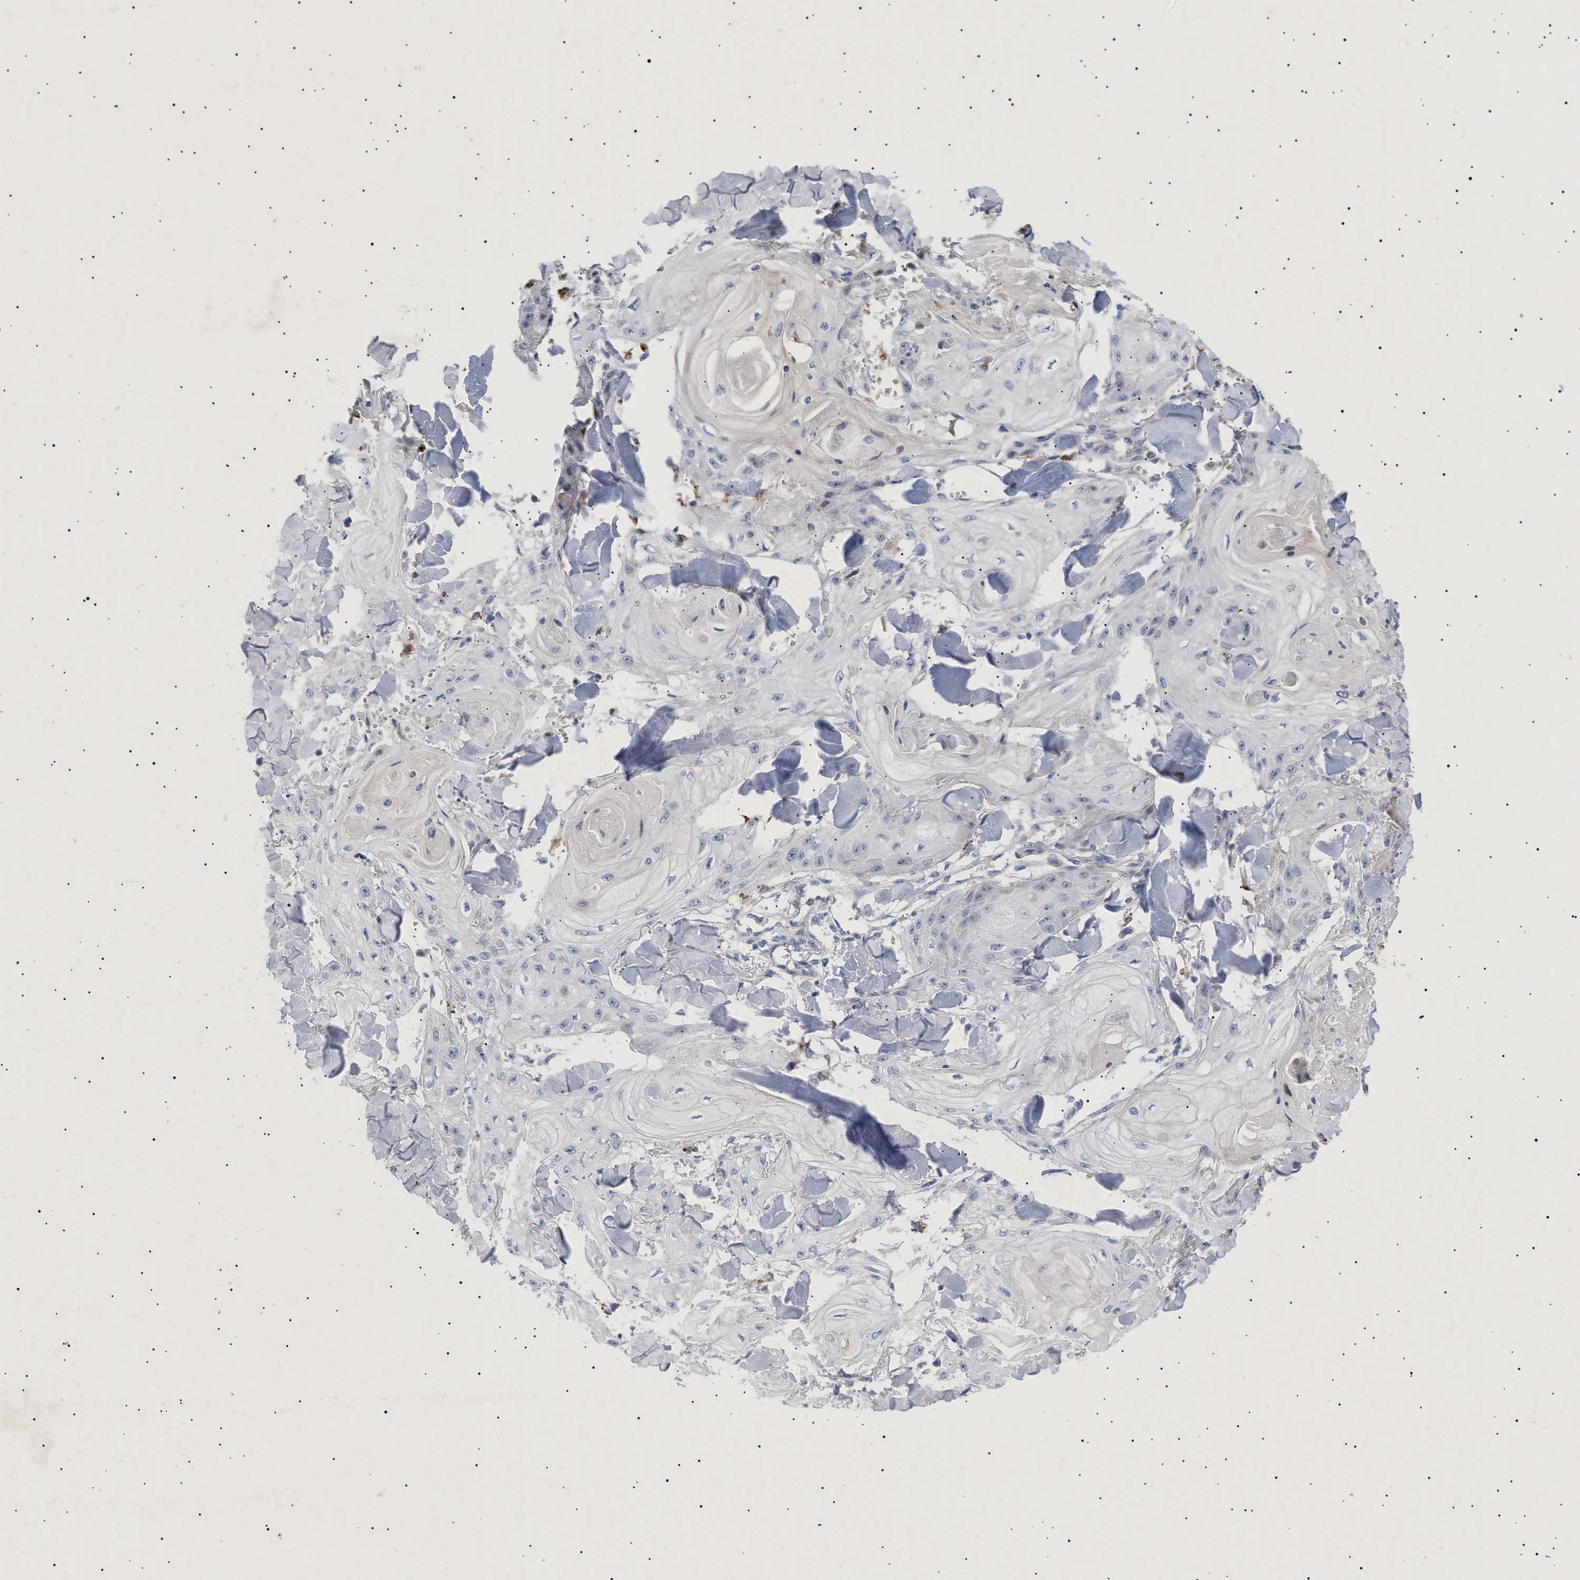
{"staining": {"intensity": "negative", "quantity": "none", "location": "none"}, "tissue": "skin cancer", "cell_type": "Tumor cells", "image_type": "cancer", "snomed": [{"axis": "morphology", "description": "Squamous cell carcinoma, NOS"}, {"axis": "topography", "description": "Skin"}], "caption": "Immunohistochemistry (IHC) image of skin squamous cell carcinoma stained for a protein (brown), which reveals no positivity in tumor cells.", "gene": "SIRT5", "patient": {"sex": "male", "age": 74}}